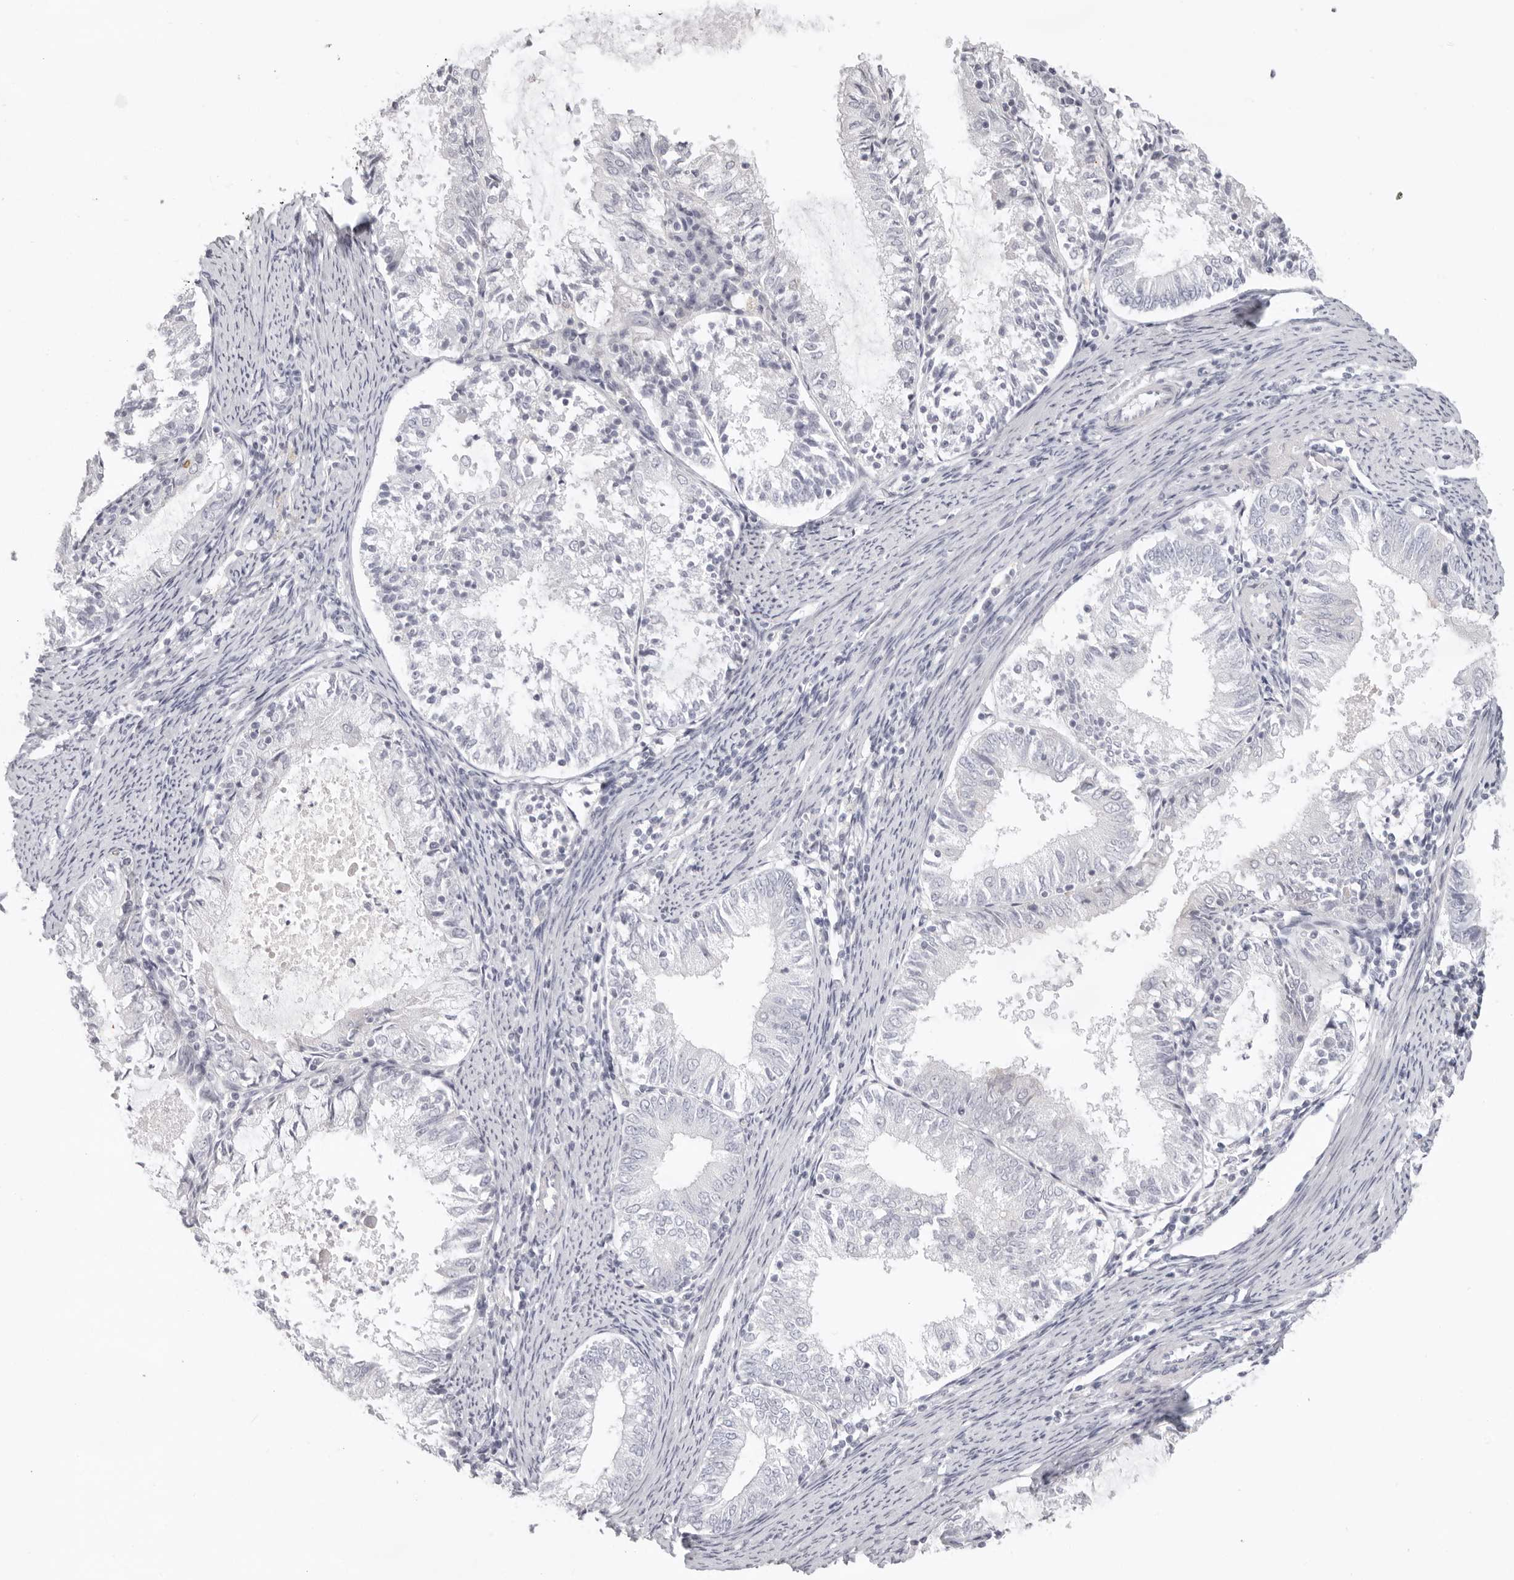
{"staining": {"intensity": "negative", "quantity": "none", "location": "none"}, "tissue": "endometrial cancer", "cell_type": "Tumor cells", "image_type": "cancer", "snomed": [{"axis": "morphology", "description": "Adenocarcinoma, NOS"}, {"axis": "topography", "description": "Endometrium"}], "caption": "Immunohistochemical staining of endometrial cancer (adenocarcinoma) displays no significant positivity in tumor cells. (Brightfield microscopy of DAB immunohistochemistry (IHC) at high magnification).", "gene": "RXFP1", "patient": {"sex": "female", "age": 57}}